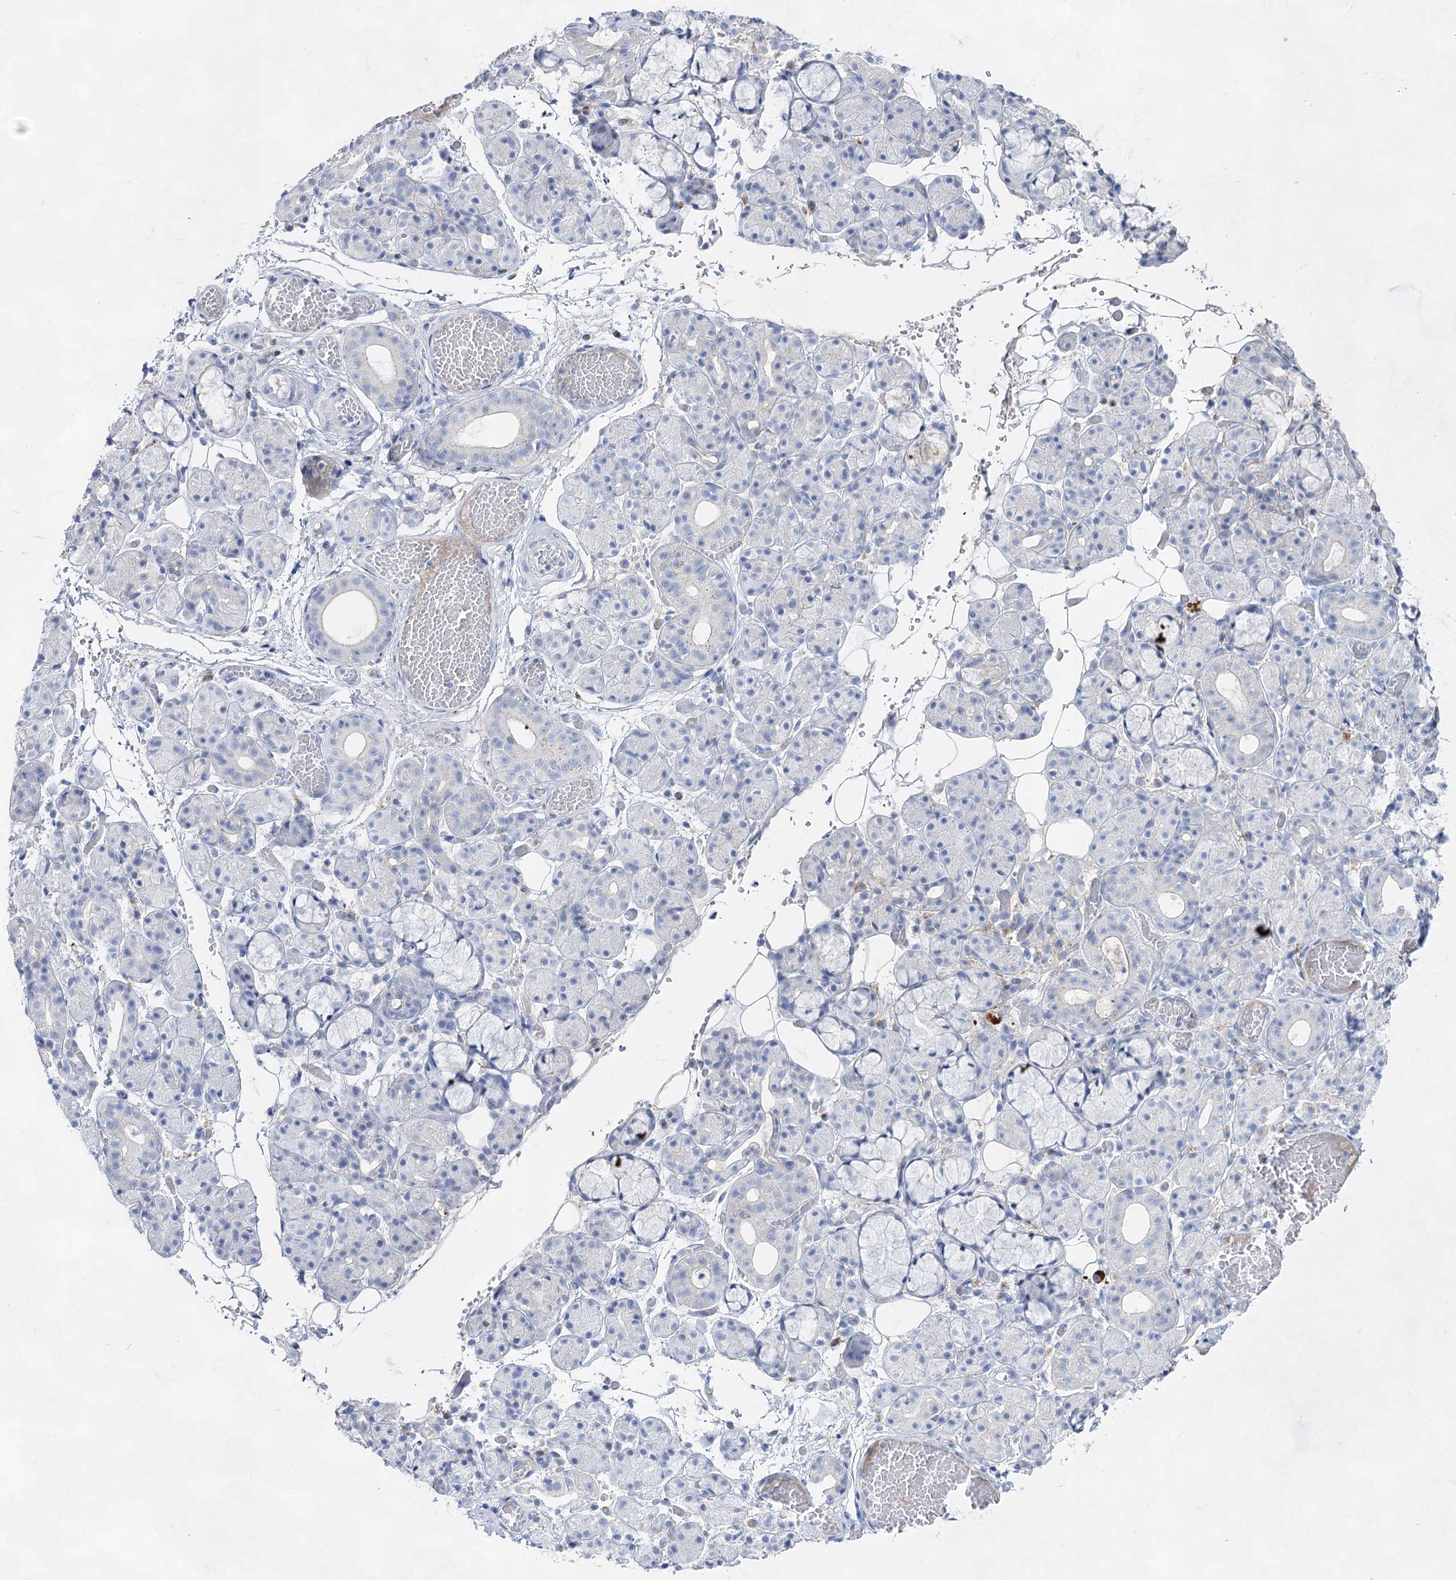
{"staining": {"intensity": "negative", "quantity": "none", "location": "none"}, "tissue": "salivary gland", "cell_type": "Glandular cells", "image_type": "normal", "snomed": [{"axis": "morphology", "description": "Normal tissue, NOS"}, {"axis": "topography", "description": "Salivary gland"}], "caption": "Immunohistochemistry of normal human salivary gland exhibits no staining in glandular cells. (DAB (3,3'-diaminobenzidine) immunohistochemistry (IHC), high magnification).", "gene": "ACRV1", "patient": {"sex": "male", "age": 63}}